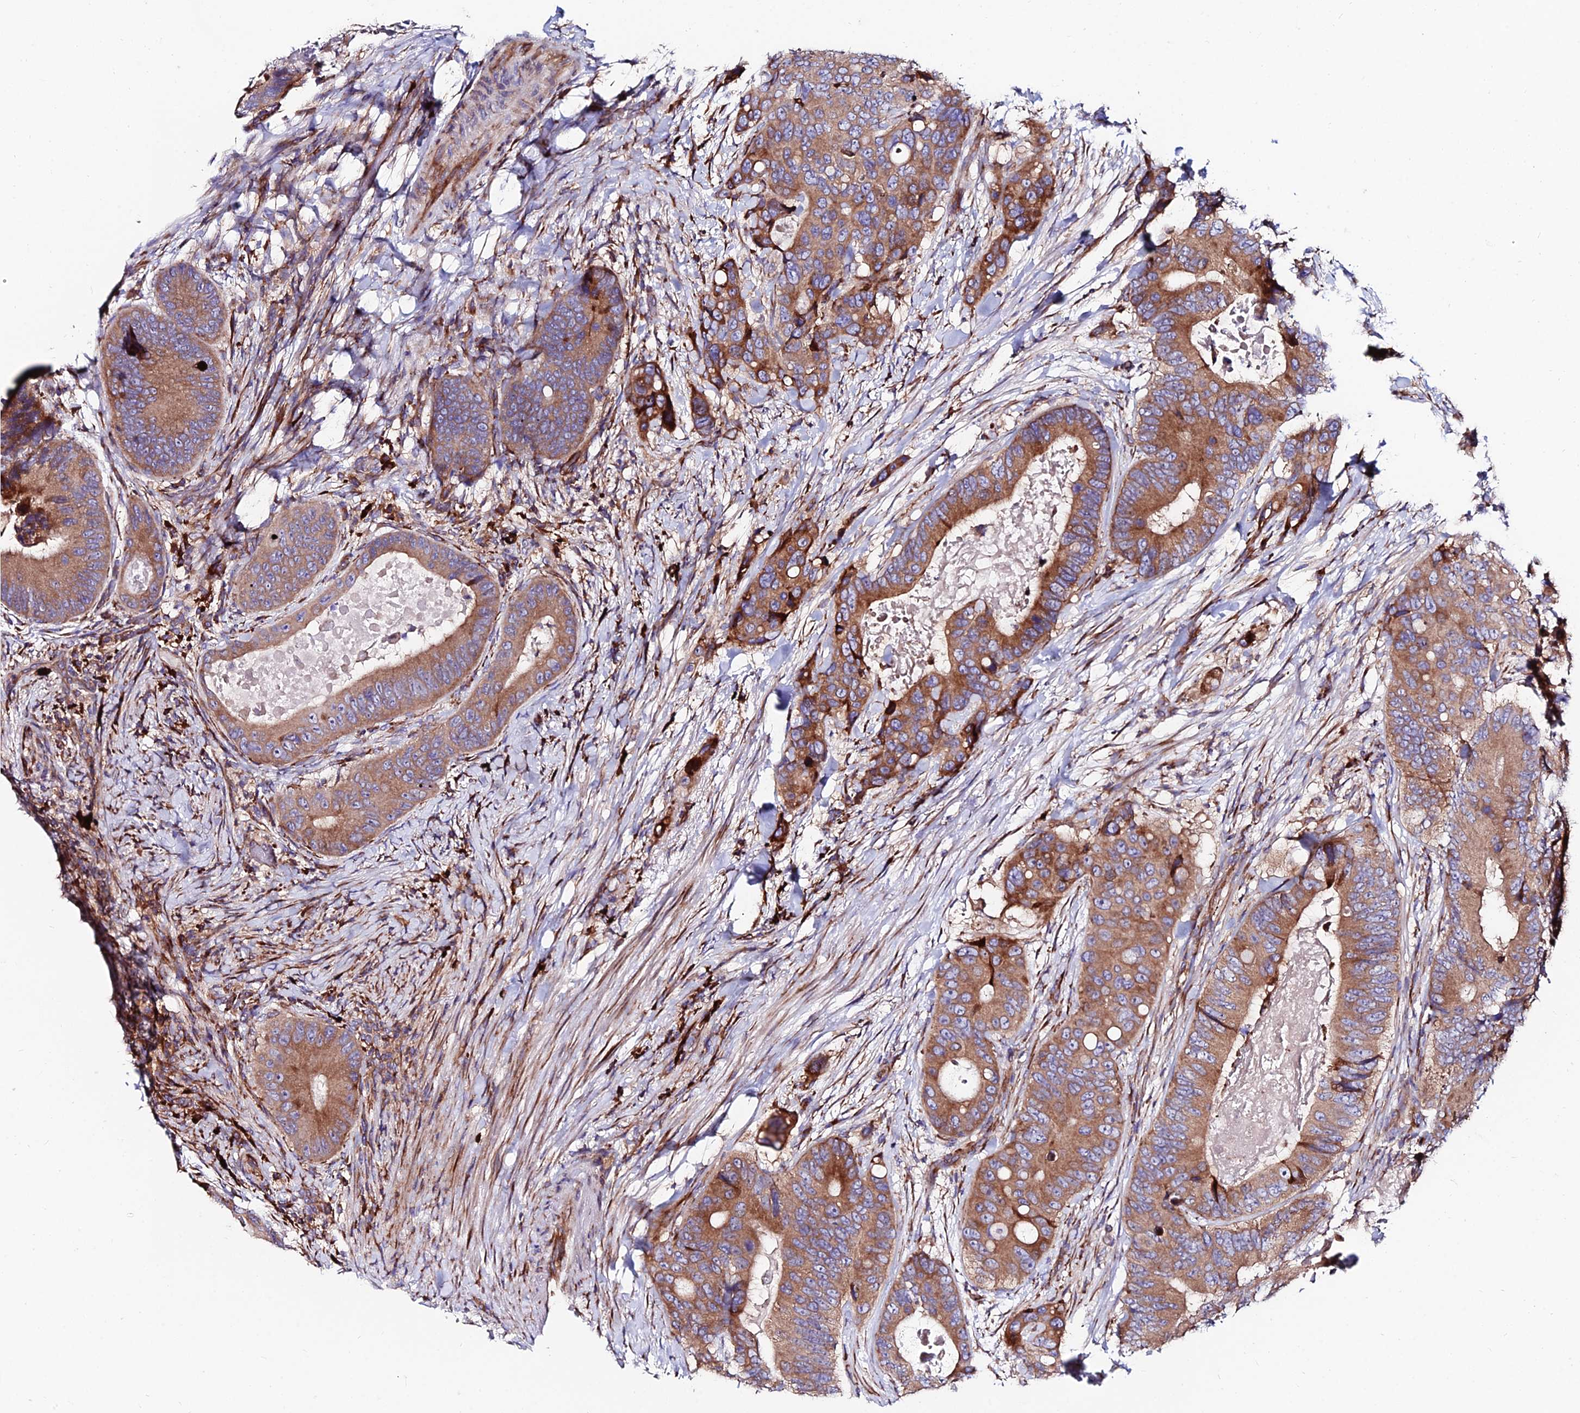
{"staining": {"intensity": "moderate", "quantity": ">75%", "location": "cytoplasmic/membranous"}, "tissue": "colorectal cancer", "cell_type": "Tumor cells", "image_type": "cancer", "snomed": [{"axis": "morphology", "description": "Adenocarcinoma, NOS"}, {"axis": "topography", "description": "Colon"}], "caption": "Colorectal adenocarcinoma stained with DAB (3,3'-diaminobenzidine) immunohistochemistry (IHC) exhibits medium levels of moderate cytoplasmic/membranous positivity in about >75% of tumor cells. (DAB IHC with brightfield microscopy, high magnification).", "gene": "EIF3K", "patient": {"sex": "male", "age": 84}}